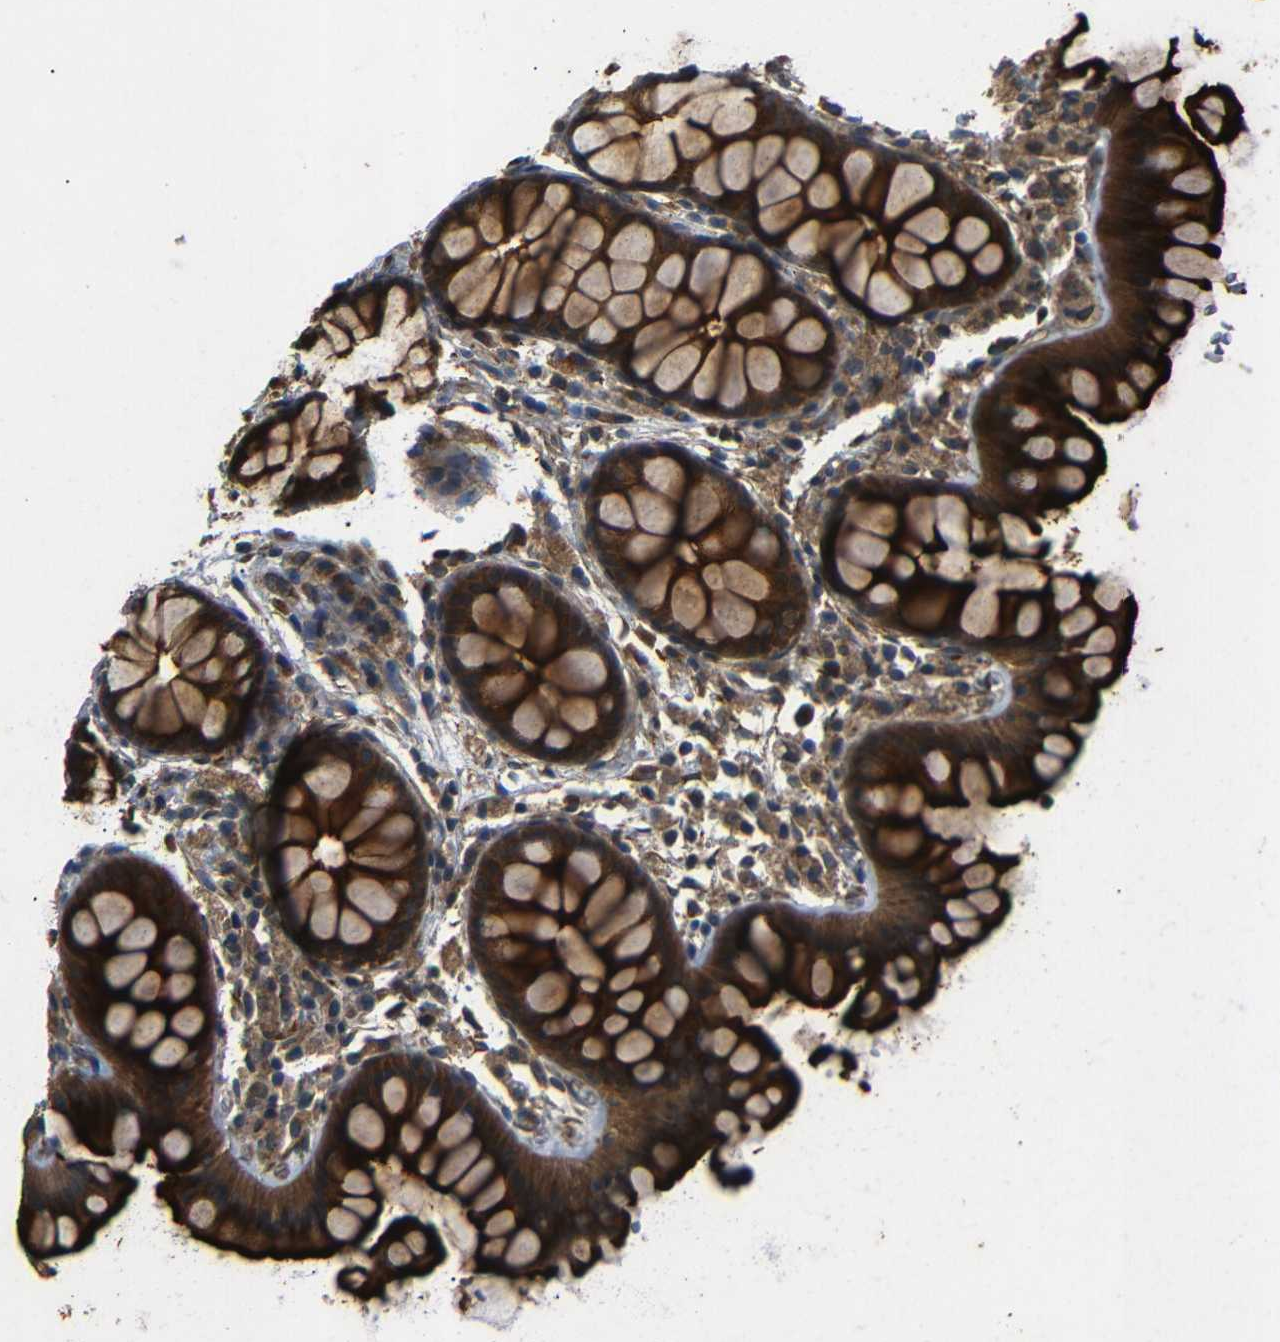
{"staining": {"intensity": "moderate", "quantity": ">75%", "location": "cytoplasmic/membranous"}, "tissue": "colon", "cell_type": "Endothelial cells", "image_type": "normal", "snomed": [{"axis": "morphology", "description": "Normal tissue, NOS"}, {"axis": "topography", "description": "Colon"}], "caption": "Colon was stained to show a protein in brown. There is medium levels of moderate cytoplasmic/membranous expression in about >75% of endothelial cells.", "gene": "TRPC1", "patient": {"sex": "female", "age": 55}}